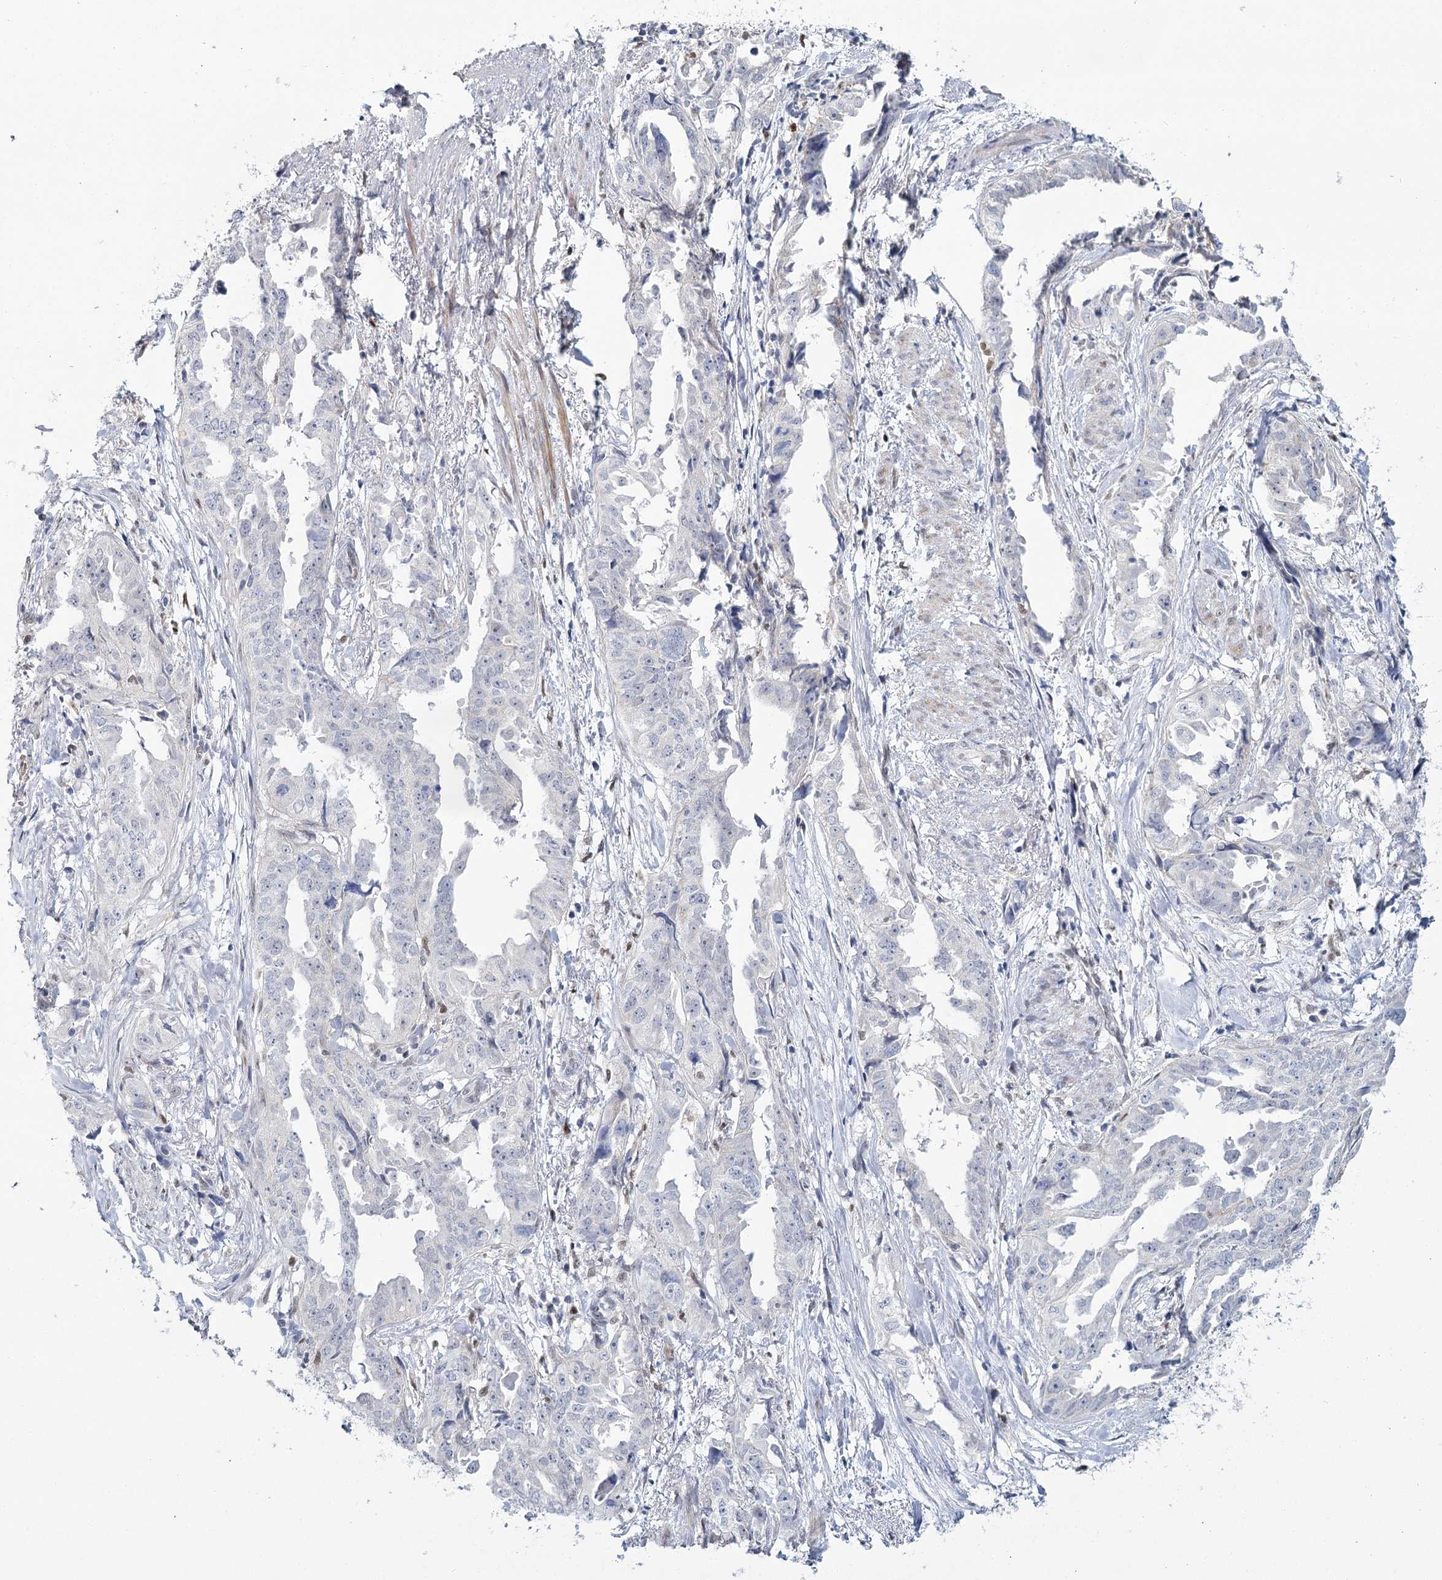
{"staining": {"intensity": "negative", "quantity": "none", "location": "none"}, "tissue": "endometrial cancer", "cell_type": "Tumor cells", "image_type": "cancer", "snomed": [{"axis": "morphology", "description": "Adenocarcinoma, NOS"}, {"axis": "topography", "description": "Endometrium"}], "caption": "DAB immunohistochemical staining of human endometrial cancer (adenocarcinoma) displays no significant expression in tumor cells.", "gene": "IGSF3", "patient": {"sex": "female", "age": 65}}